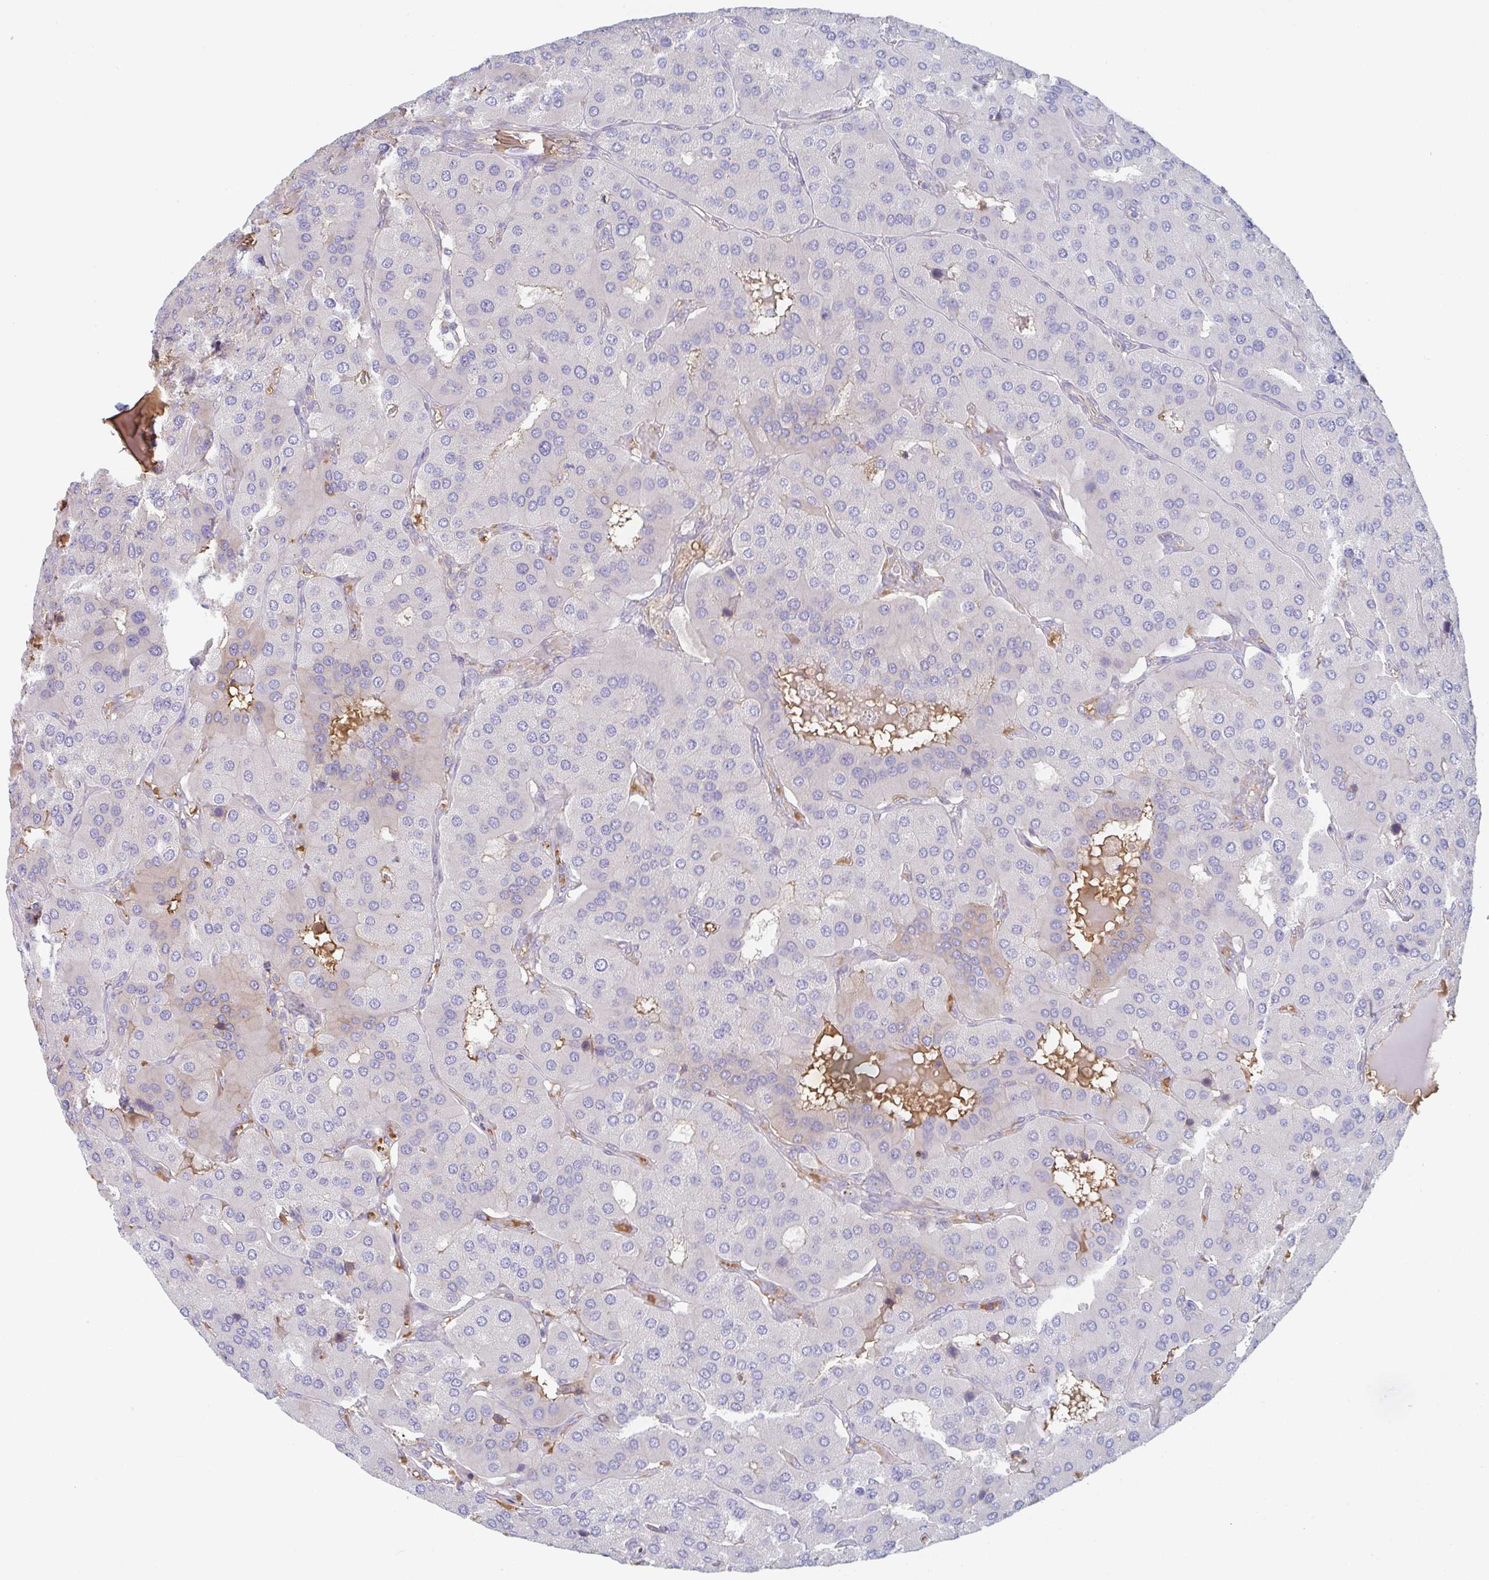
{"staining": {"intensity": "negative", "quantity": "none", "location": "none"}, "tissue": "parathyroid gland", "cell_type": "Glandular cells", "image_type": "normal", "snomed": [{"axis": "morphology", "description": "Normal tissue, NOS"}, {"axis": "morphology", "description": "Adenoma, NOS"}, {"axis": "topography", "description": "Parathyroid gland"}], "caption": "Immunohistochemistry micrograph of unremarkable parathyroid gland stained for a protein (brown), which demonstrates no staining in glandular cells.", "gene": "AMPD2", "patient": {"sex": "female", "age": 86}}